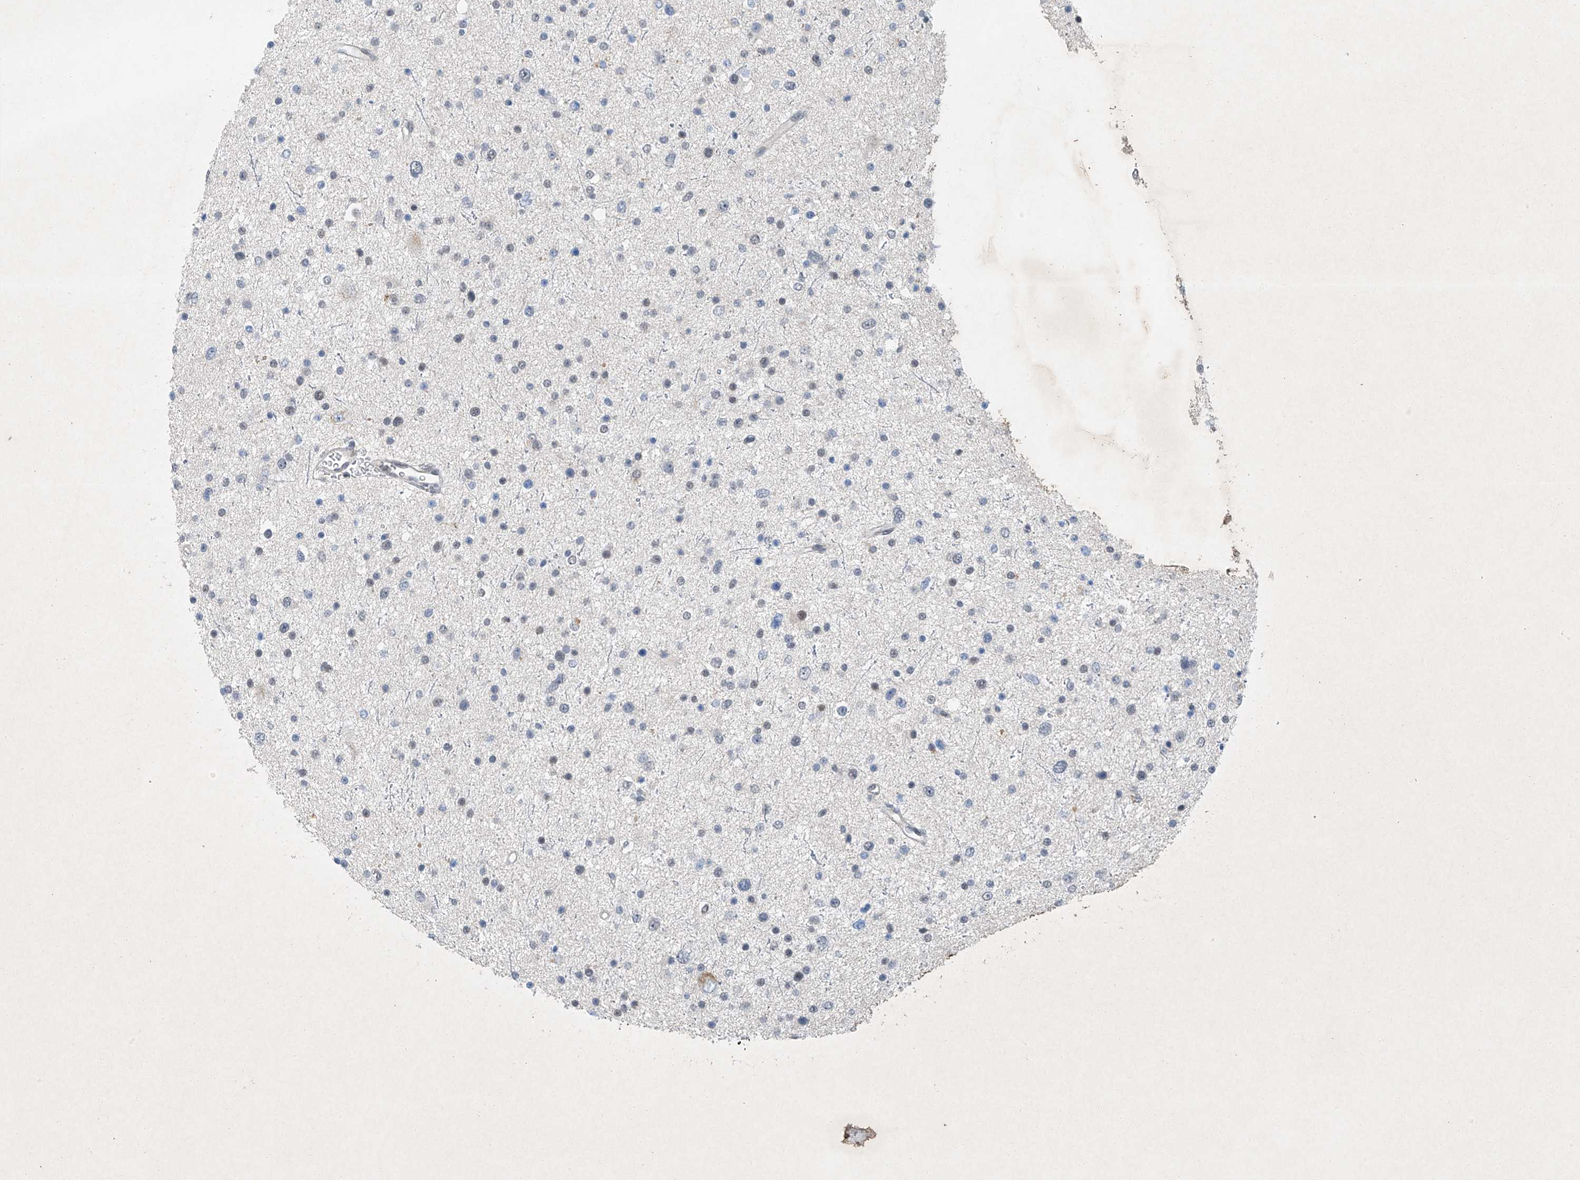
{"staining": {"intensity": "negative", "quantity": "none", "location": "none"}, "tissue": "glioma", "cell_type": "Tumor cells", "image_type": "cancer", "snomed": [{"axis": "morphology", "description": "Glioma, malignant, Low grade"}, {"axis": "topography", "description": "Brain"}], "caption": "The IHC image has no significant positivity in tumor cells of malignant glioma (low-grade) tissue.", "gene": "TAF8", "patient": {"sex": "female", "age": 37}}